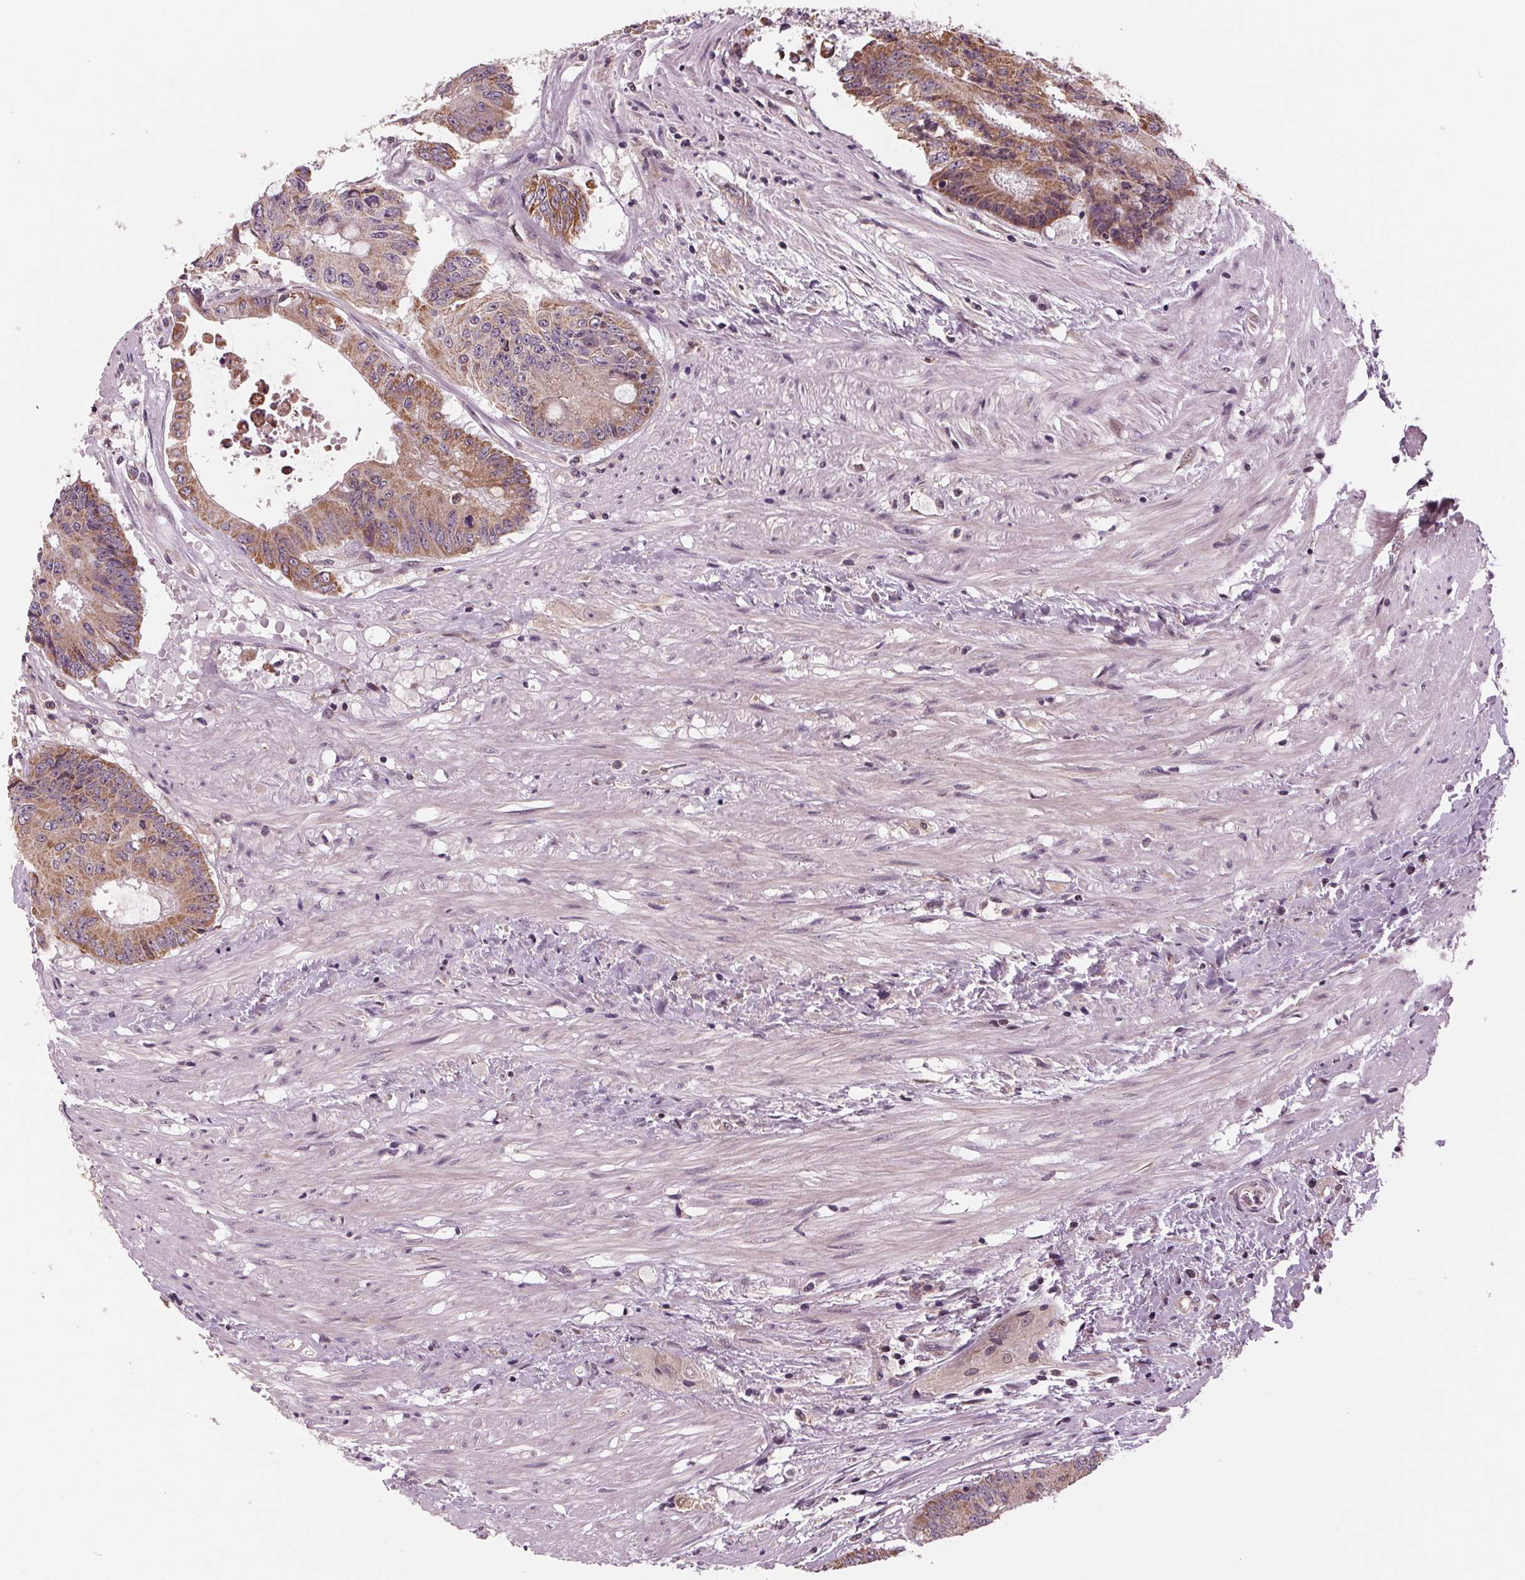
{"staining": {"intensity": "moderate", "quantity": ">75%", "location": "cytoplasmic/membranous"}, "tissue": "colorectal cancer", "cell_type": "Tumor cells", "image_type": "cancer", "snomed": [{"axis": "morphology", "description": "Adenocarcinoma, NOS"}, {"axis": "topography", "description": "Rectum"}], "caption": "A photomicrograph of human colorectal cancer (adenocarcinoma) stained for a protein shows moderate cytoplasmic/membranous brown staining in tumor cells.", "gene": "STAT3", "patient": {"sex": "male", "age": 59}}